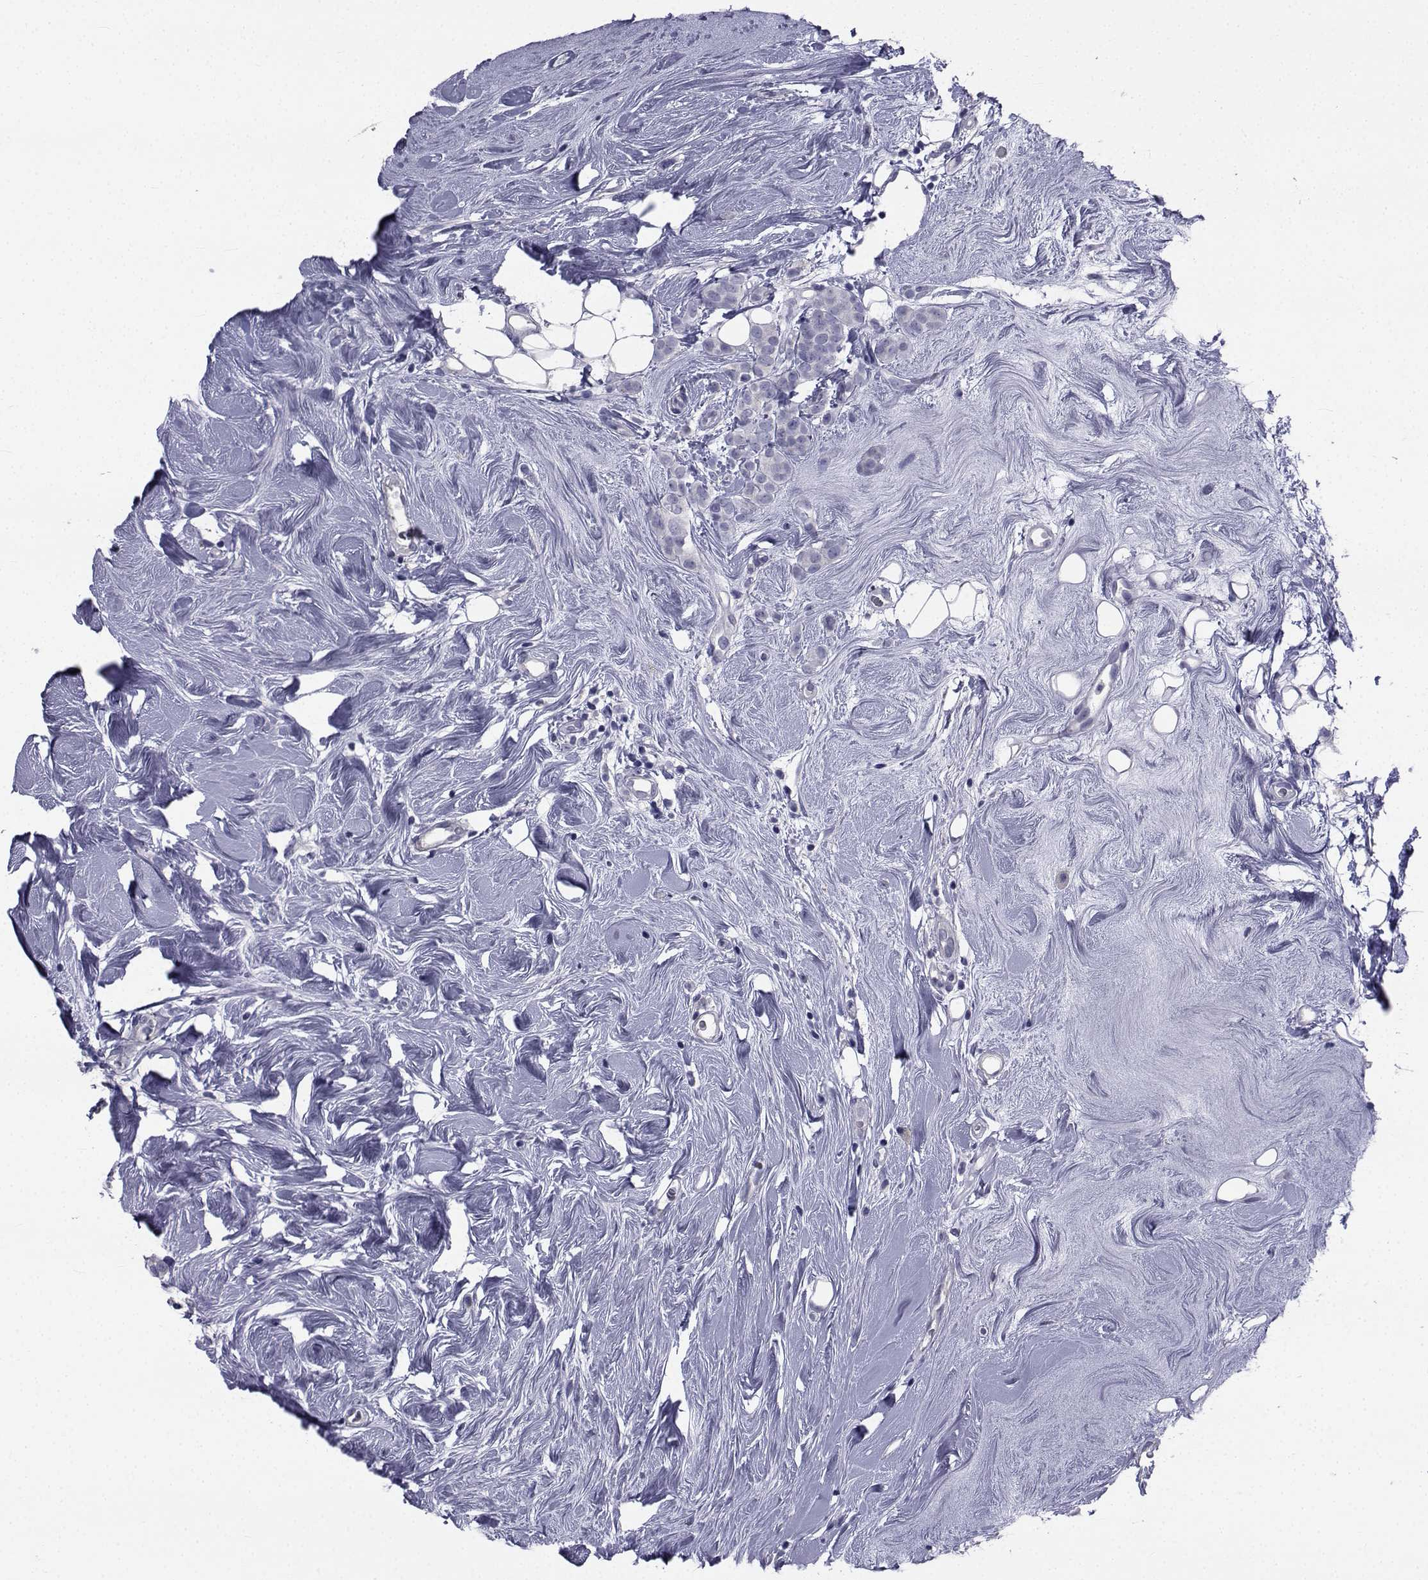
{"staining": {"intensity": "negative", "quantity": "none", "location": "none"}, "tissue": "breast cancer", "cell_type": "Tumor cells", "image_type": "cancer", "snomed": [{"axis": "morphology", "description": "Lobular carcinoma"}, {"axis": "topography", "description": "Breast"}], "caption": "This is a micrograph of immunohistochemistry staining of breast cancer, which shows no positivity in tumor cells.", "gene": "CHRNA1", "patient": {"sex": "female", "age": 49}}